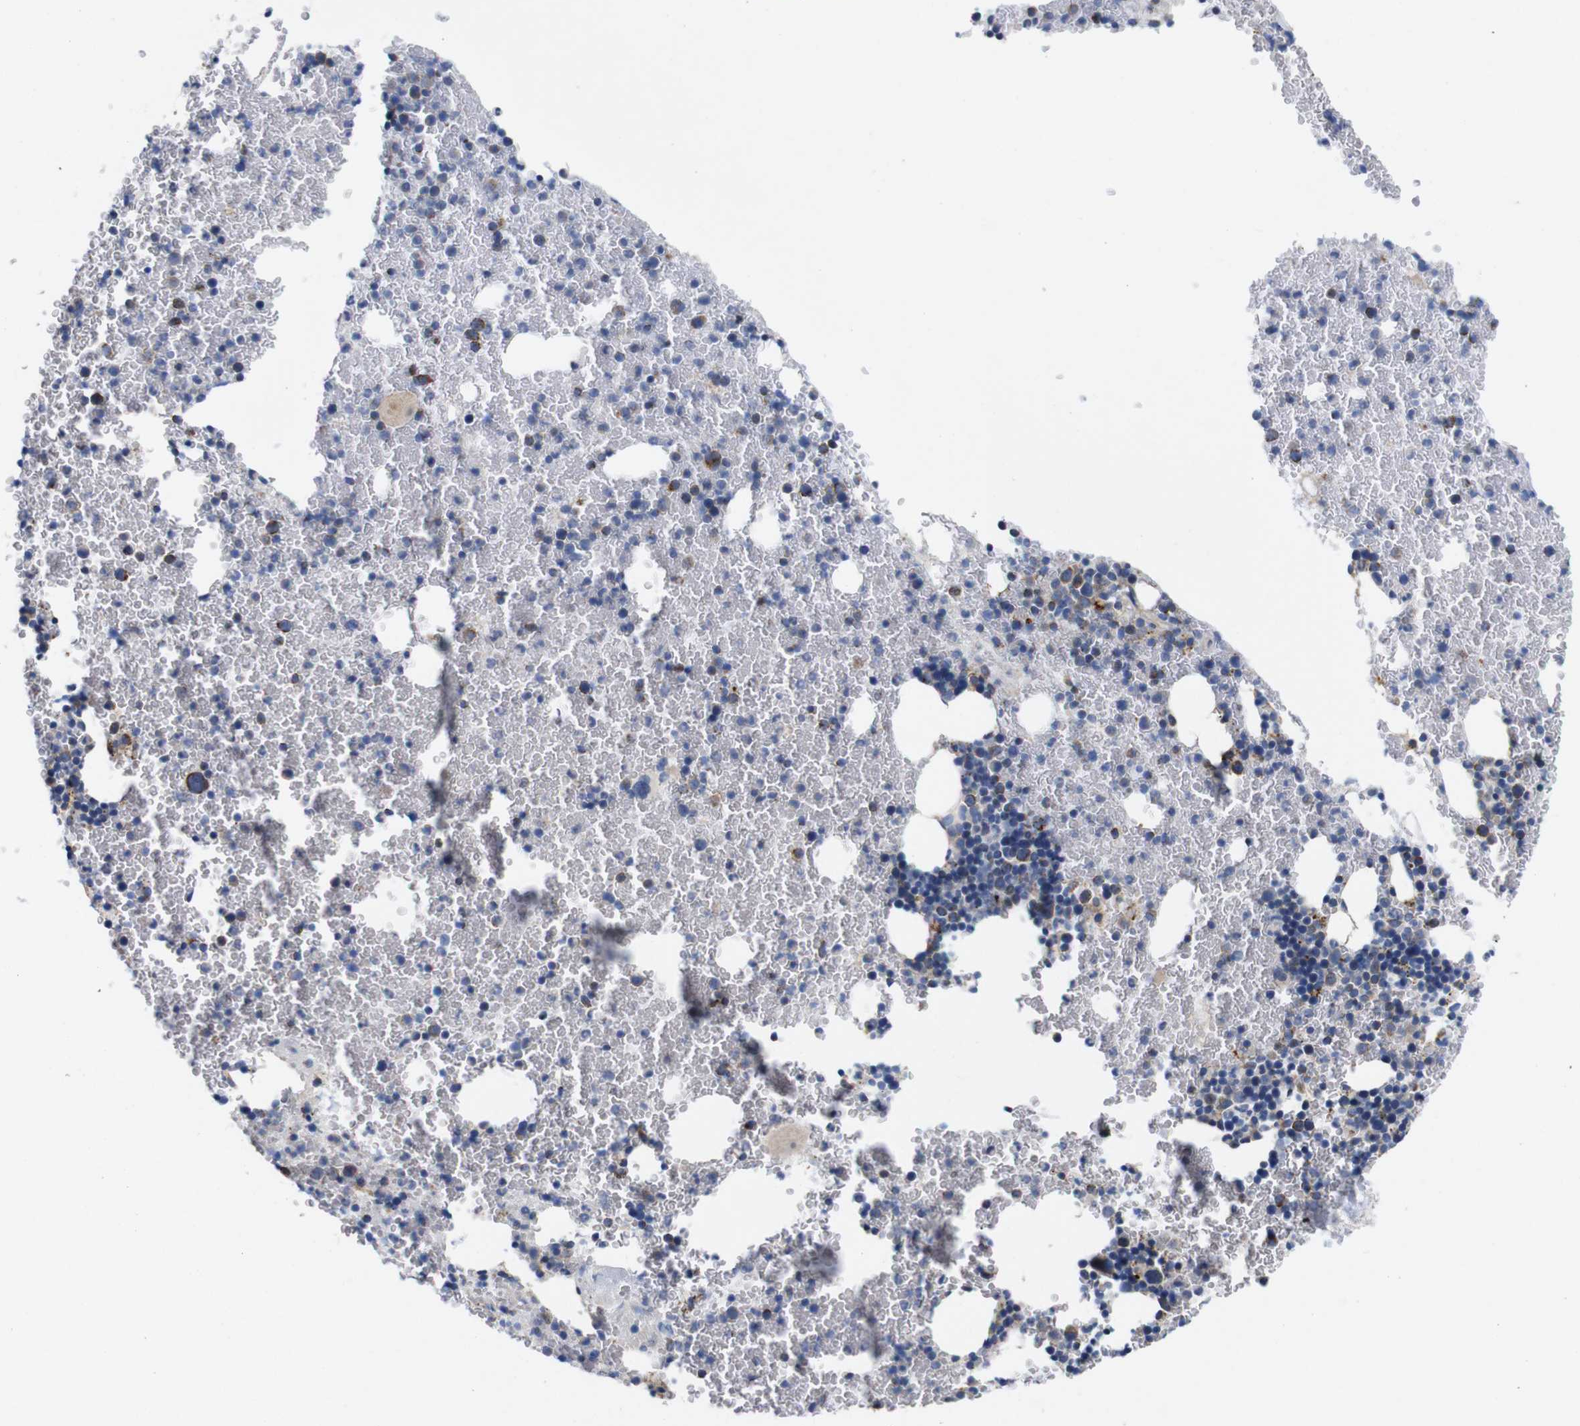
{"staining": {"intensity": "moderate", "quantity": "25%-75%", "location": "cytoplasmic/membranous"}, "tissue": "bone marrow", "cell_type": "Hematopoietic cells", "image_type": "normal", "snomed": [{"axis": "morphology", "description": "Normal tissue, NOS"}, {"axis": "morphology", "description": "Inflammation, NOS"}, {"axis": "topography", "description": "Bone marrow"}], "caption": "High-magnification brightfield microscopy of benign bone marrow stained with DAB (3,3'-diaminobenzidine) (brown) and counterstained with hematoxylin (blue). hematopoietic cells exhibit moderate cytoplasmic/membranous expression is seen in about25%-75% of cells. The protein of interest is stained brown, and the nuclei are stained in blue (DAB IHC with brightfield microscopy, high magnification).", "gene": "FAM171B", "patient": {"sex": "female", "age": 17}}